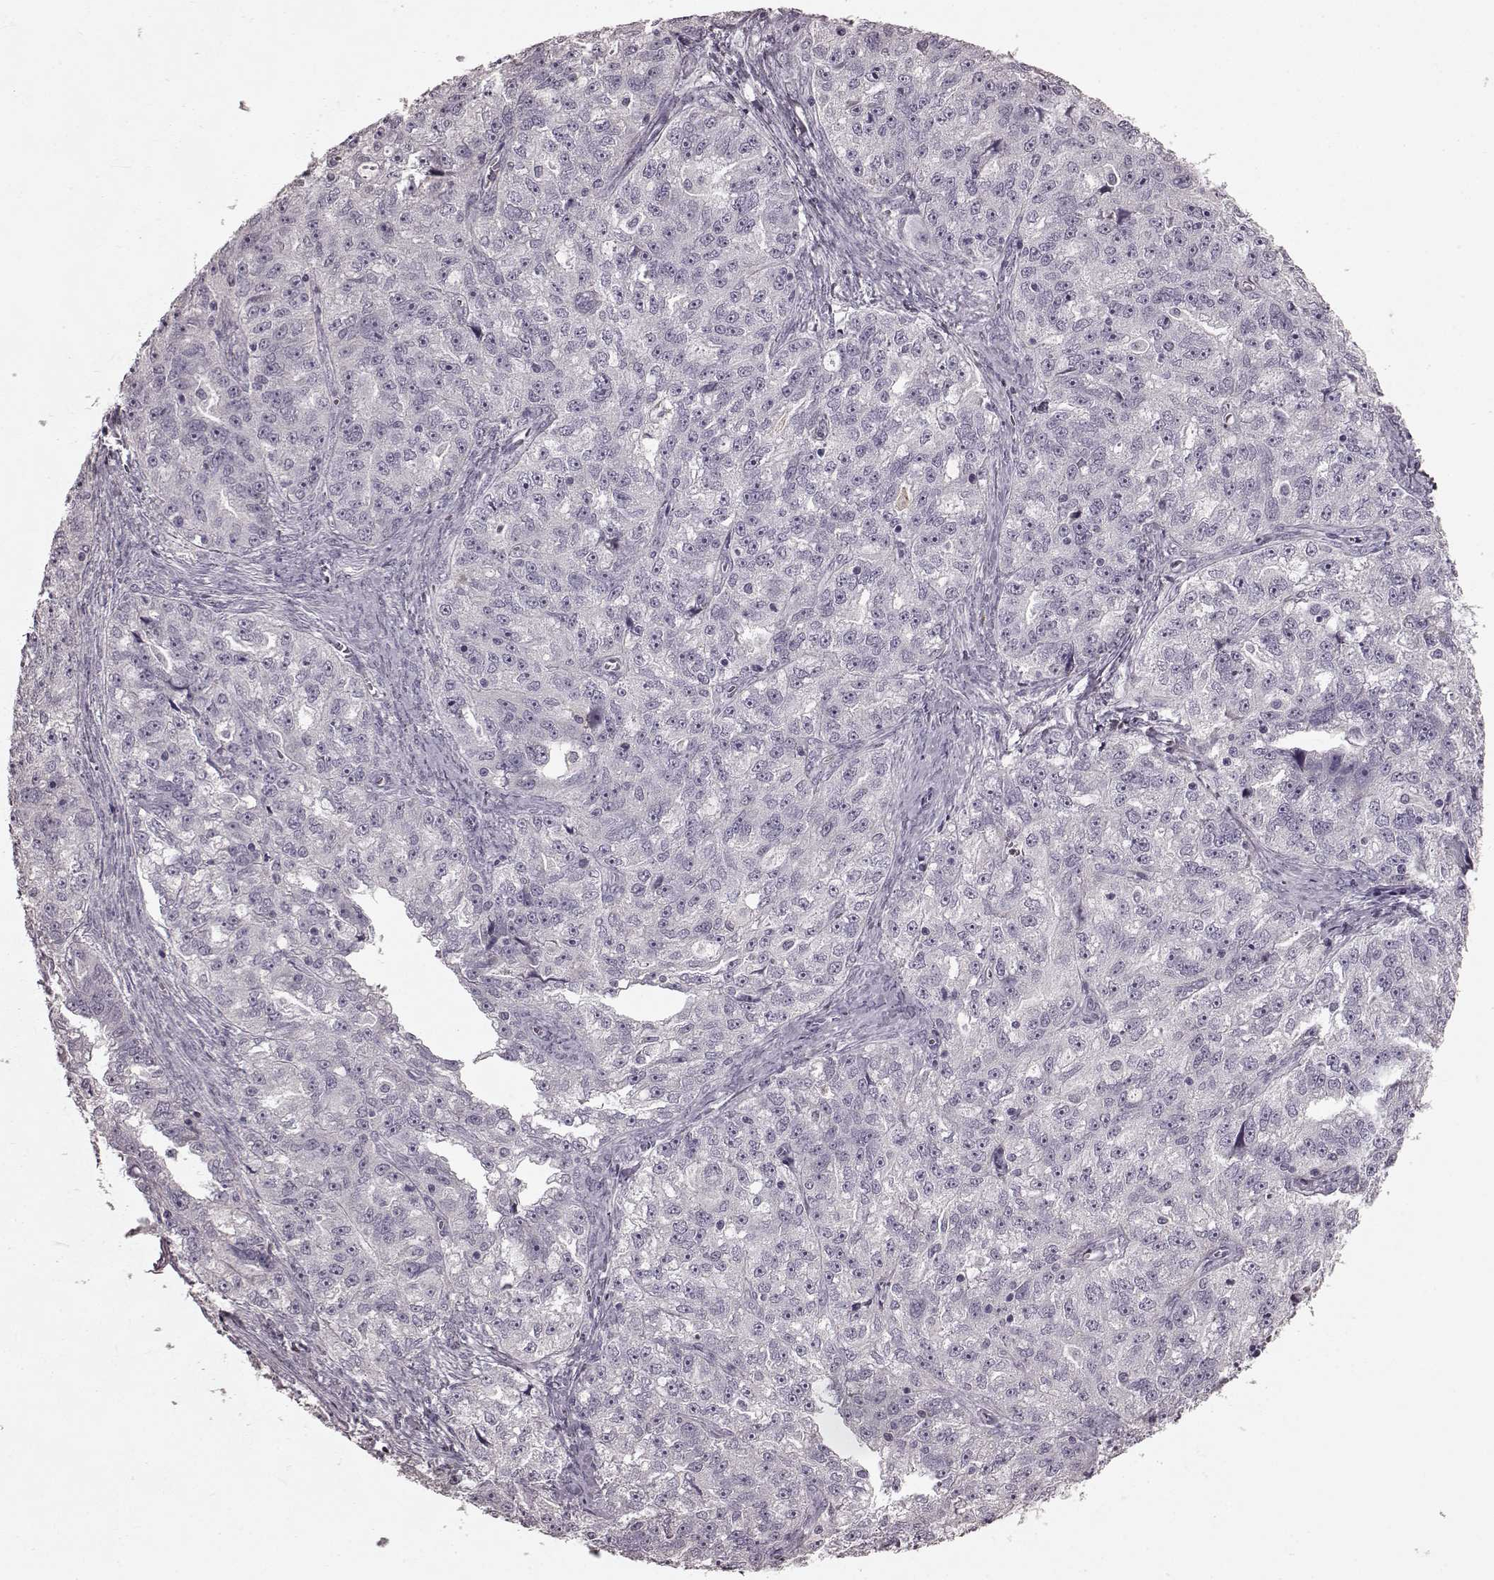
{"staining": {"intensity": "negative", "quantity": "none", "location": "none"}, "tissue": "ovarian cancer", "cell_type": "Tumor cells", "image_type": "cancer", "snomed": [{"axis": "morphology", "description": "Cystadenocarcinoma, serous, NOS"}, {"axis": "topography", "description": "Ovary"}], "caption": "IHC micrograph of neoplastic tissue: ovarian cancer (serous cystadenocarcinoma) stained with DAB displays no significant protein positivity in tumor cells.", "gene": "CD28", "patient": {"sex": "female", "age": 51}}